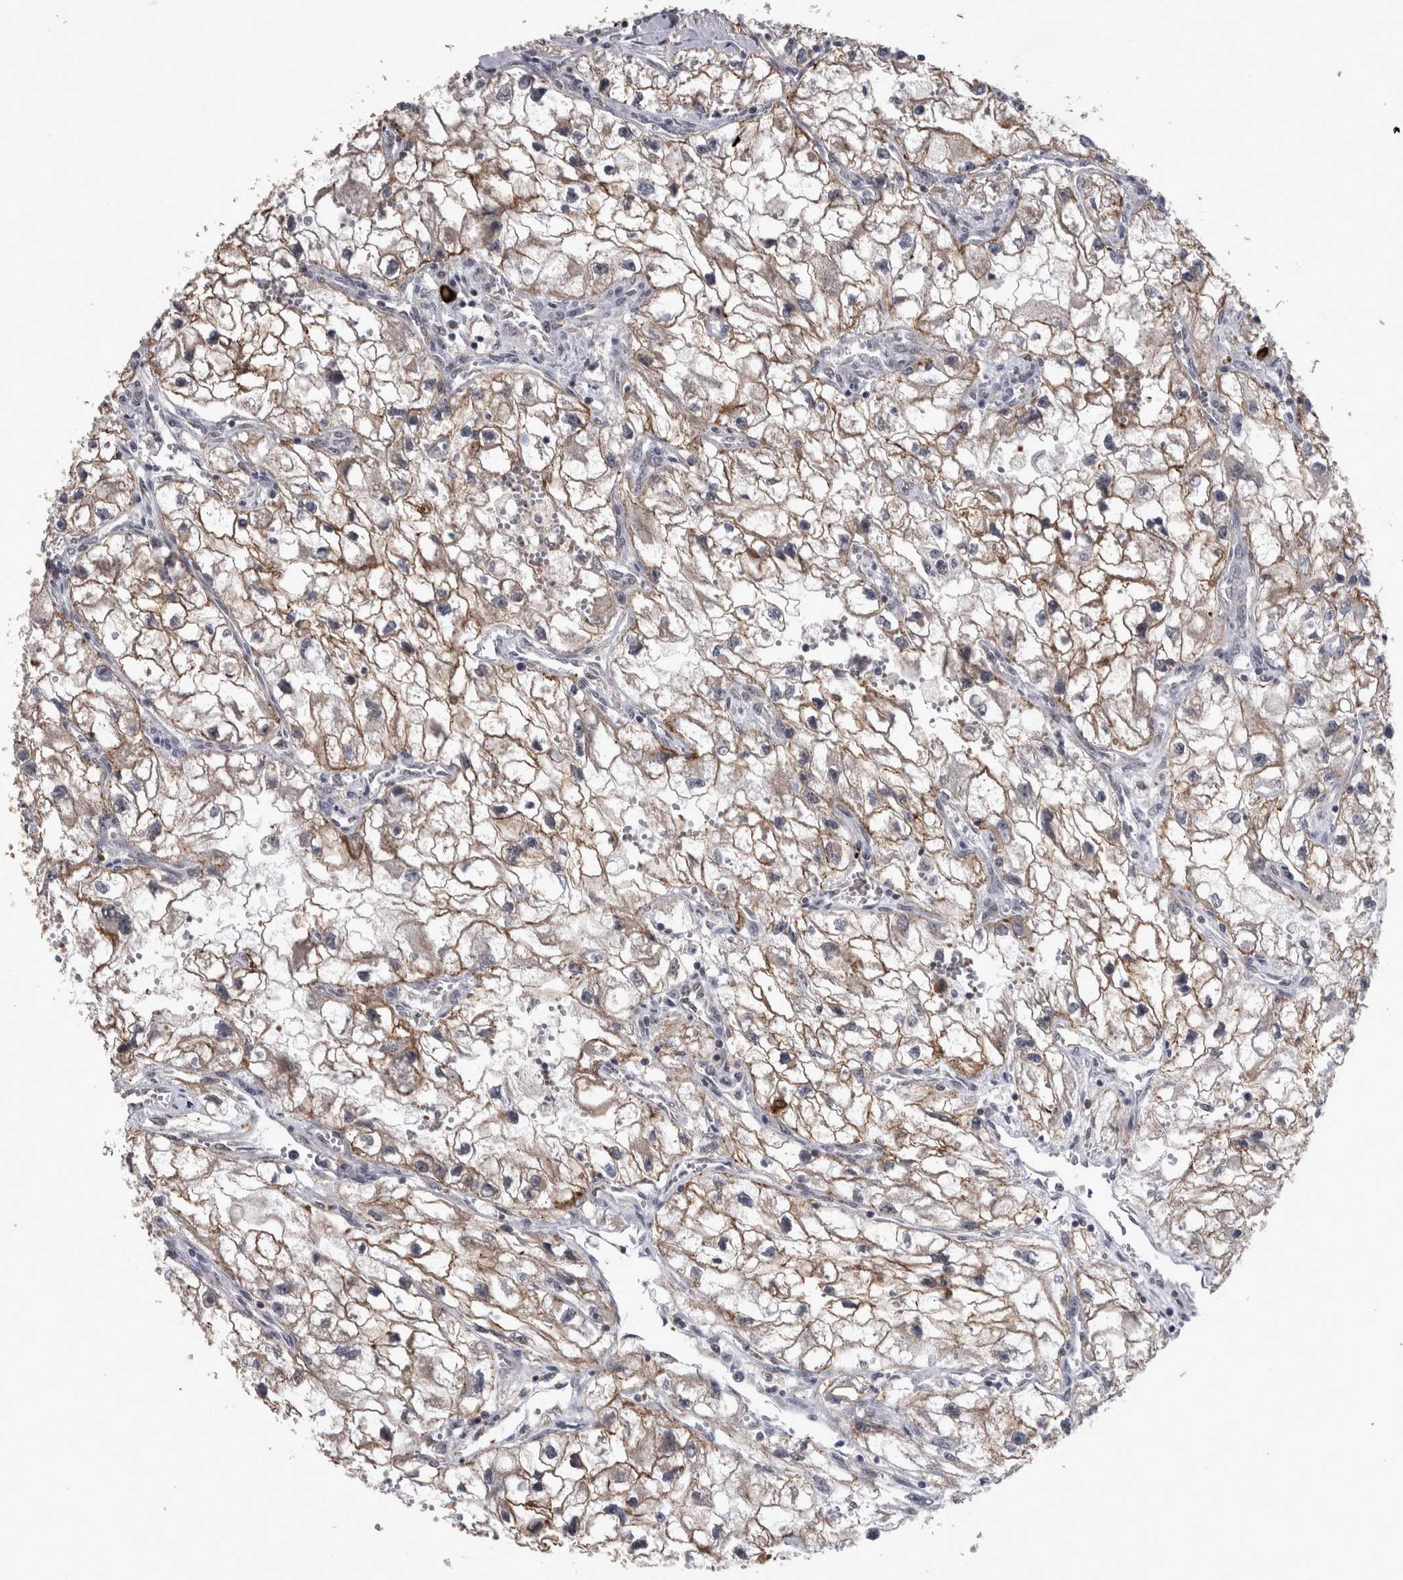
{"staining": {"intensity": "moderate", "quantity": ">75%", "location": "cytoplasmic/membranous"}, "tissue": "renal cancer", "cell_type": "Tumor cells", "image_type": "cancer", "snomed": [{"axis": "morphology", "description": "Adenocarcinoma, NOS"}, {"axis": "topography", "description": "Kidney"}], "caption": "Moderate cytoplasmic/membranous staining for a protein is present in about >75% of tumor cells of adenocarcinoma (renal) using IHC.", "gene": "PEBP4", "patient": {"sex": "female", "age": 70}}